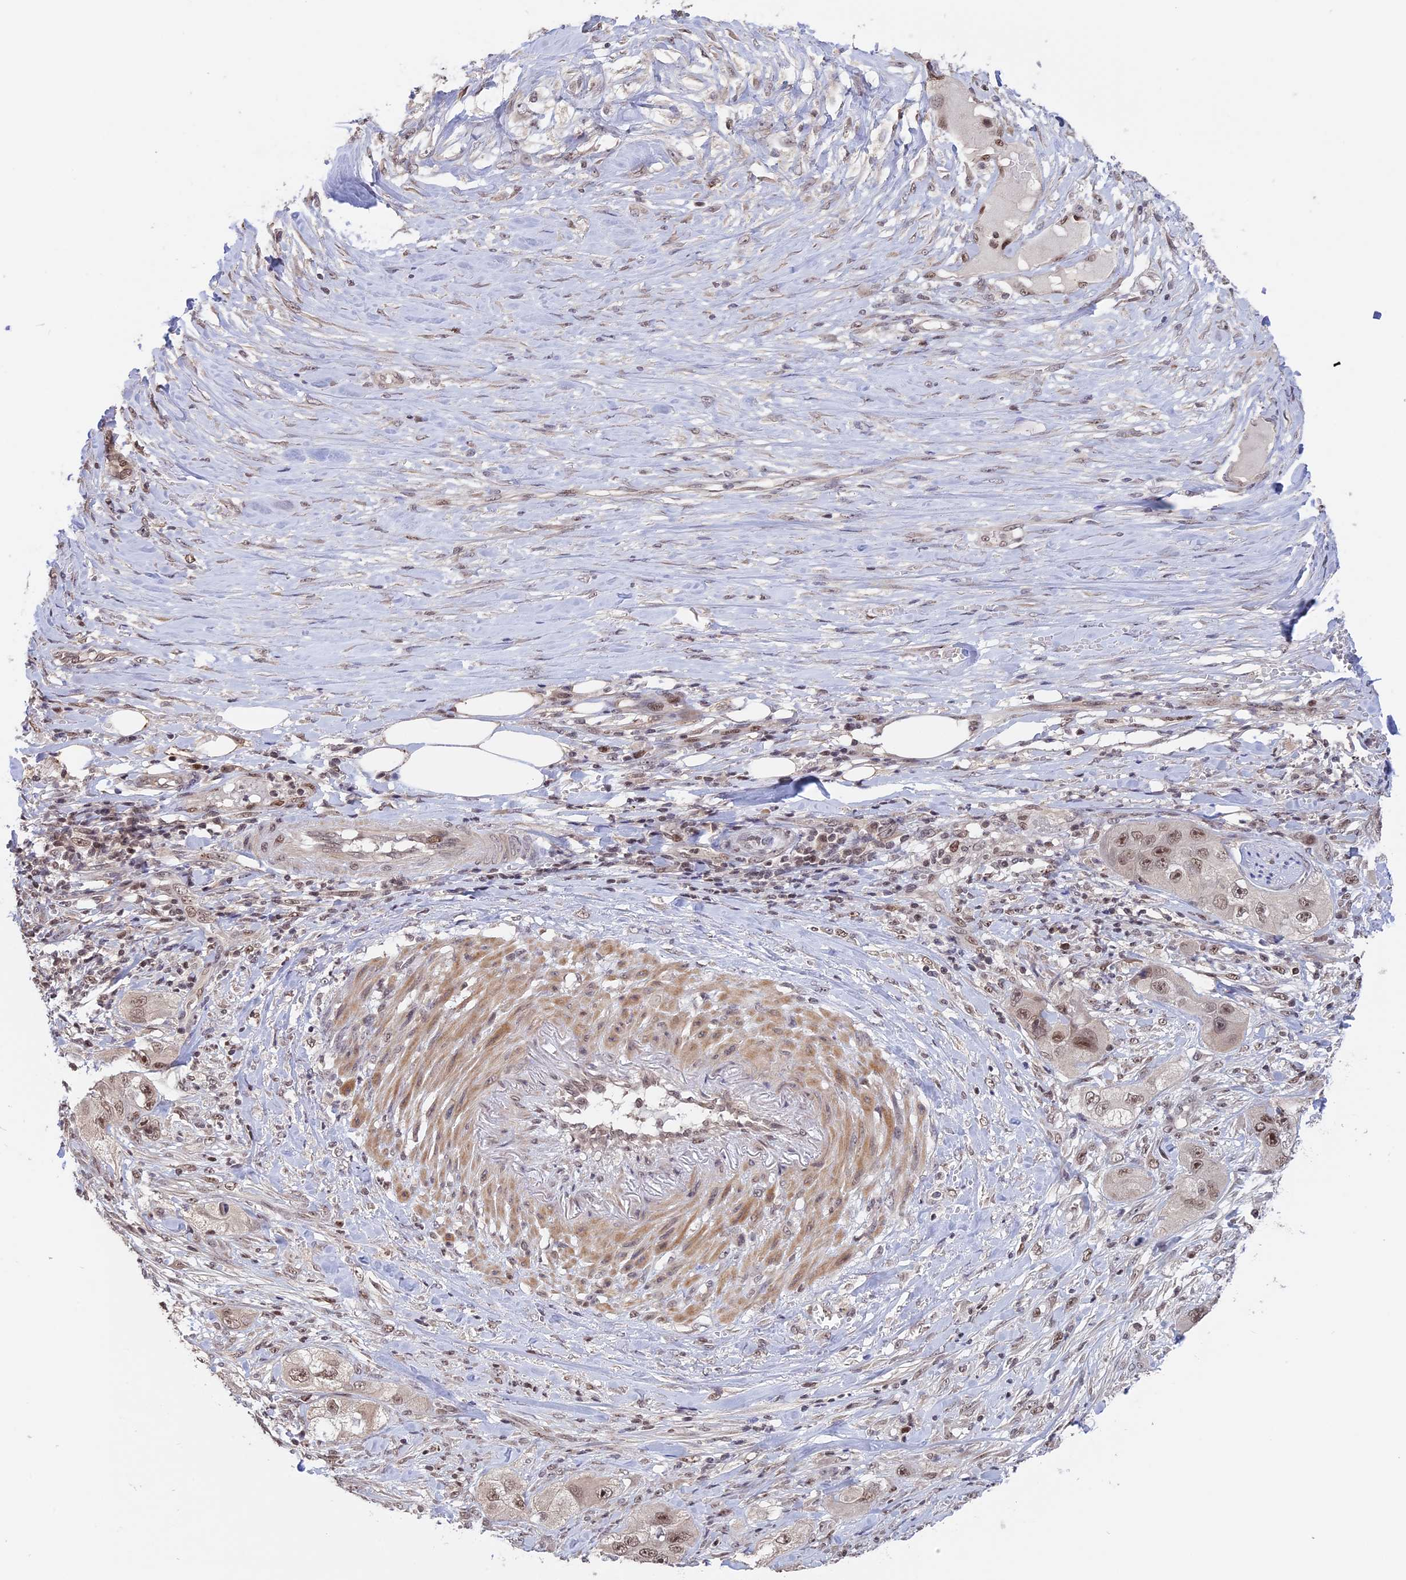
{"staining": {"intensity": "moderate", "quantity": ">75%", "location": "nuclear"}, "tissue": "skin cancer", "cell_type": "Tumor cells", "image_type": "cancer", "snomed": [{"axis": "morphology", "description": "Squamous cell carcinoma, NOS"}, {"axis": "topography", "description": "Skin"}, {"axis": "topography", "description": "Subcutis"}], "caption": "There is medium levels of moderate nuclear staining in tumor cells of squamous cell carcinoma (skin), as demonstrated by immunohistochemical staining (brown color).", "gene": "RFC5", "patient": {"sex": "male", "age": 73}}